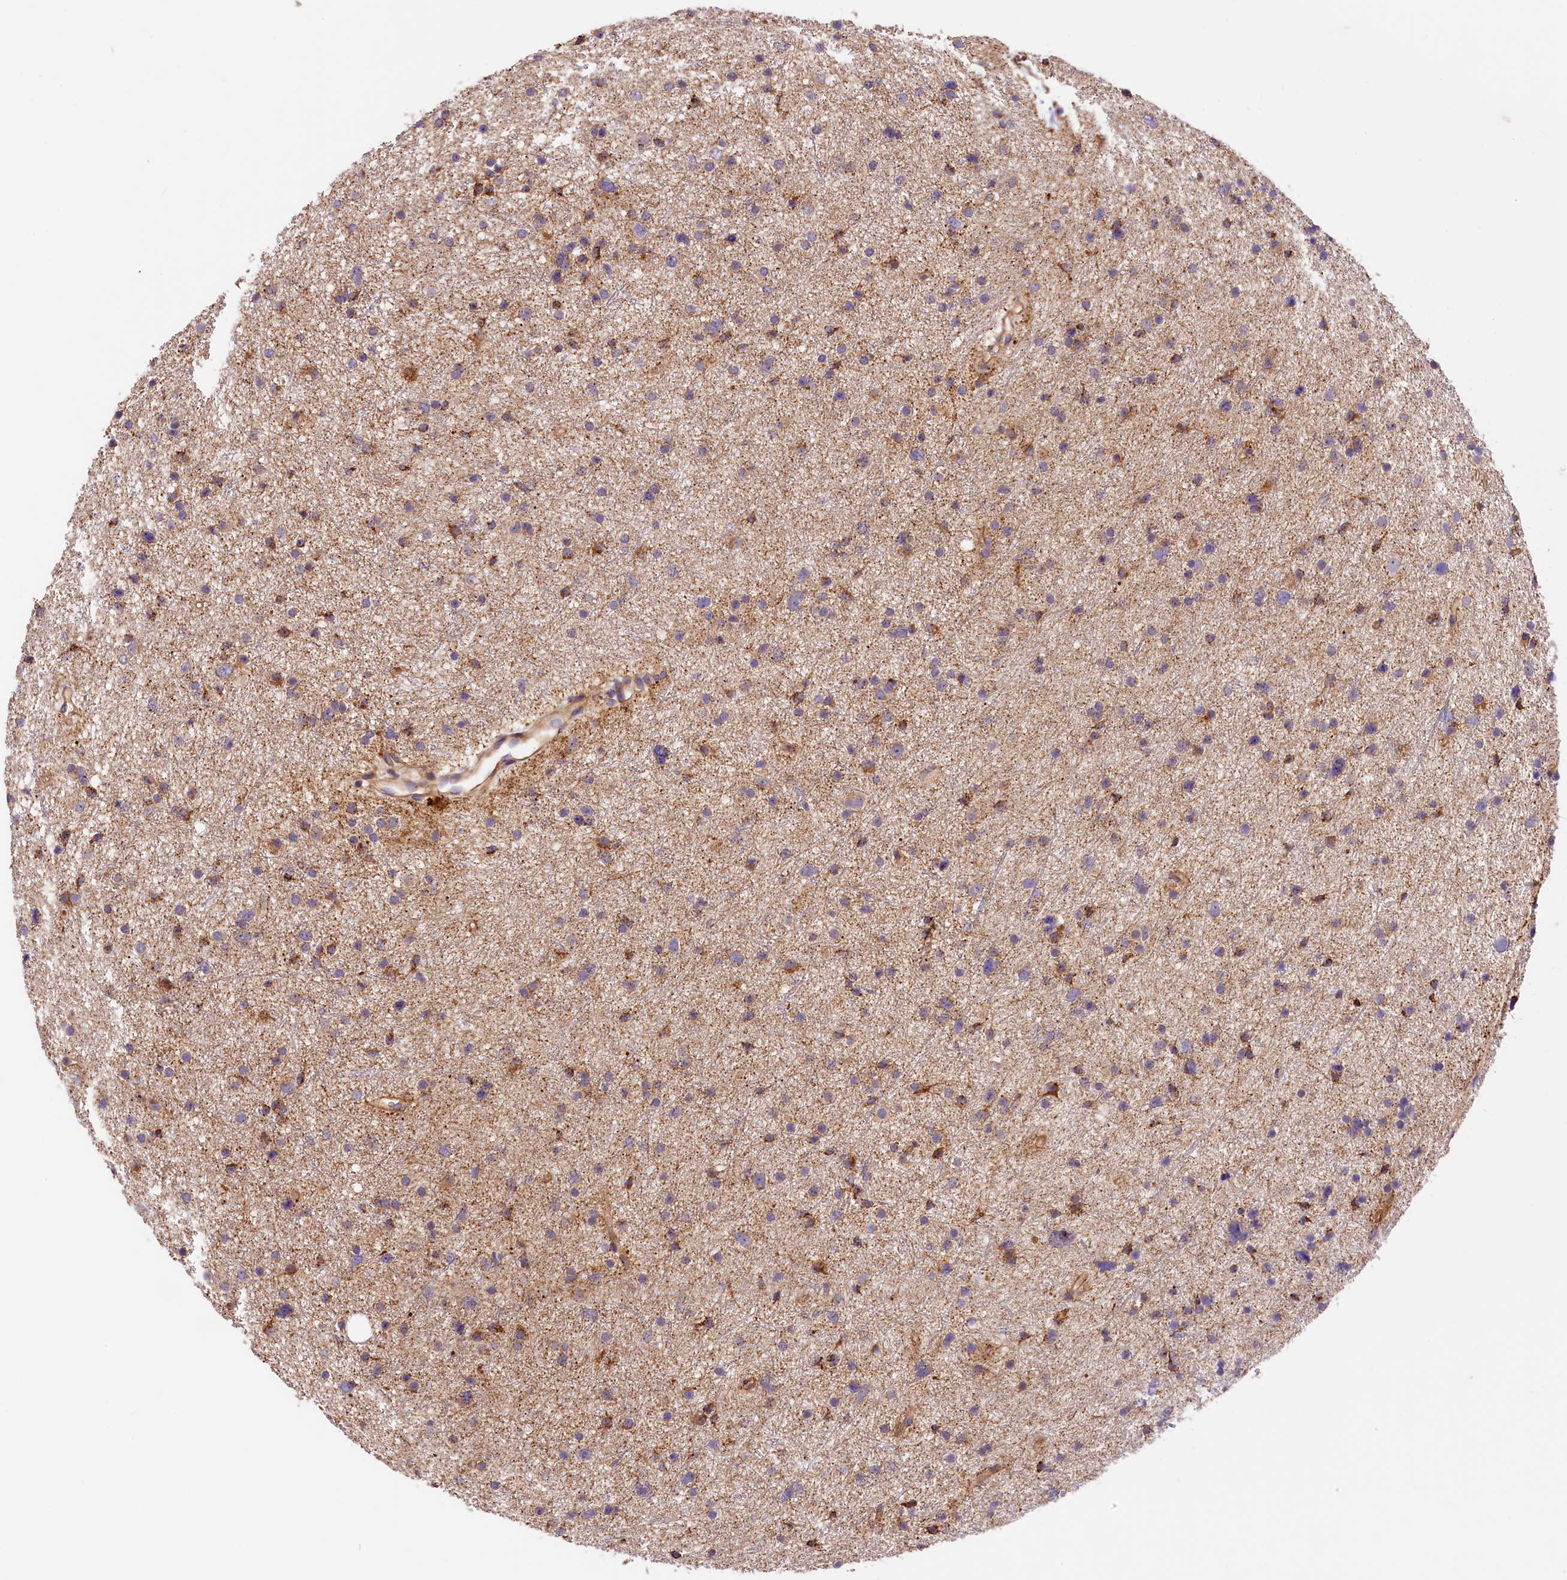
{"staining": {"intensity": "moderate", "quantity": "<25%", "location": "cytoplasmic/membranous"}, "tissue": "glioma", "cell_type": "Tumor cells", "image_type": "cancer", "snomed": [{"axis": "morphology", "description": "Glioma, malignant, Low grade"}, {"axis": "topography", "description": "Cerebral cortex"}], "caption": "Immunohistochemical staining of glioma shows low levels of moderate cytoplasmic/membranous expression in approximately <25% of tumor cells.", "gene": "ARMC6", "patient": {"sex": "female", "age": 39}}